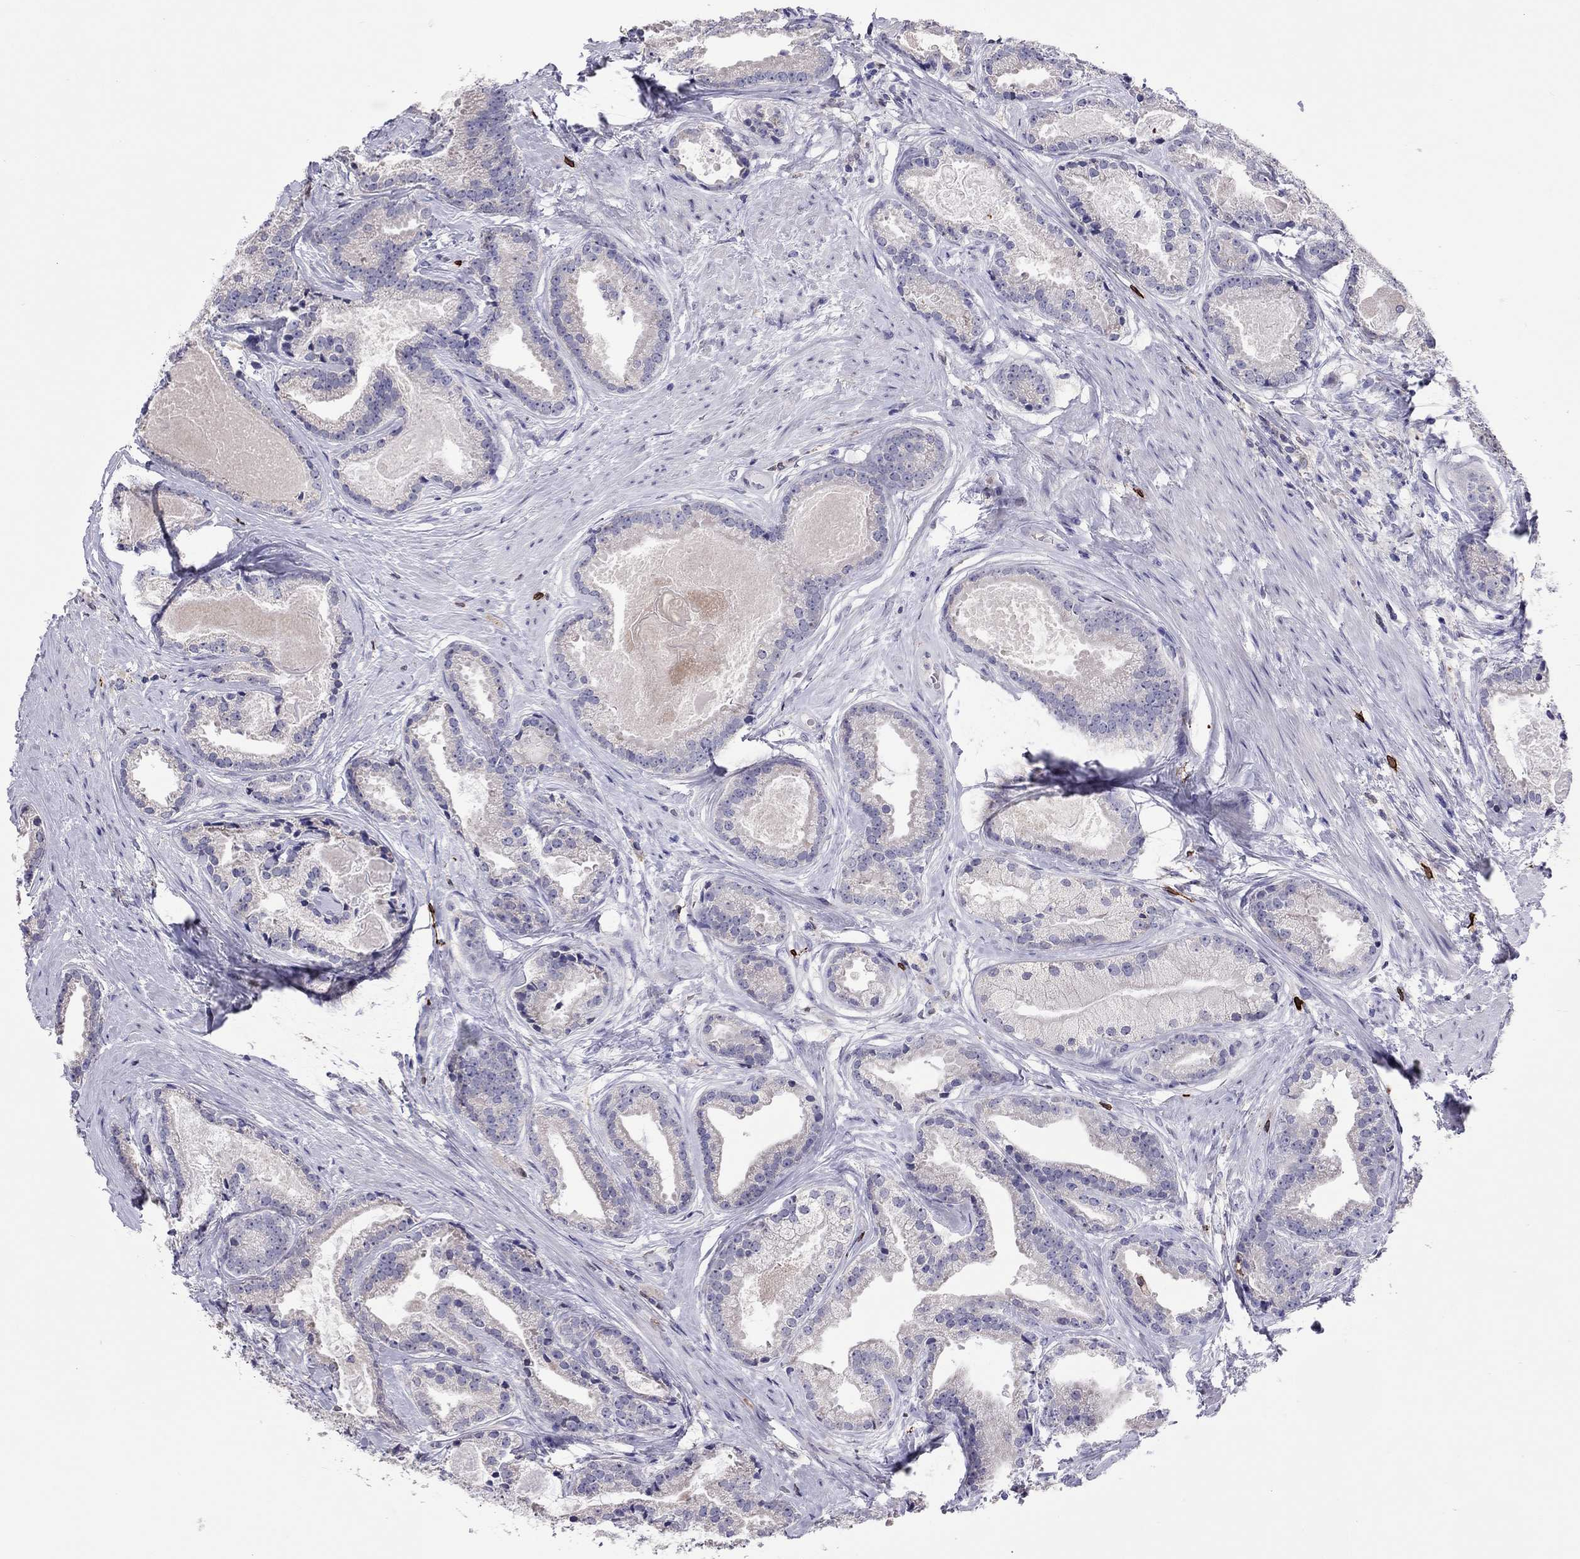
{"staining": {"intensity": "negative", "quantity": "none", "location": "none"}, "tissue": "prostate cancer", "cell_type": "Tumor cells", "image_type": "cancer", "snomed": [{"axis": "morphology", "description": "Adenocarcinoma, NOS"}, {"axis": "morphology", "description": "Adenocarcinoma, High grade"}, {"axis": "topography", "description": "Prostate"}], "caption": "Tumor cells show no significant protein positivity in prostate adenocarcinoma.", "gene": "ADORA2A", "patient": {"sex": "male", "age": 64}}